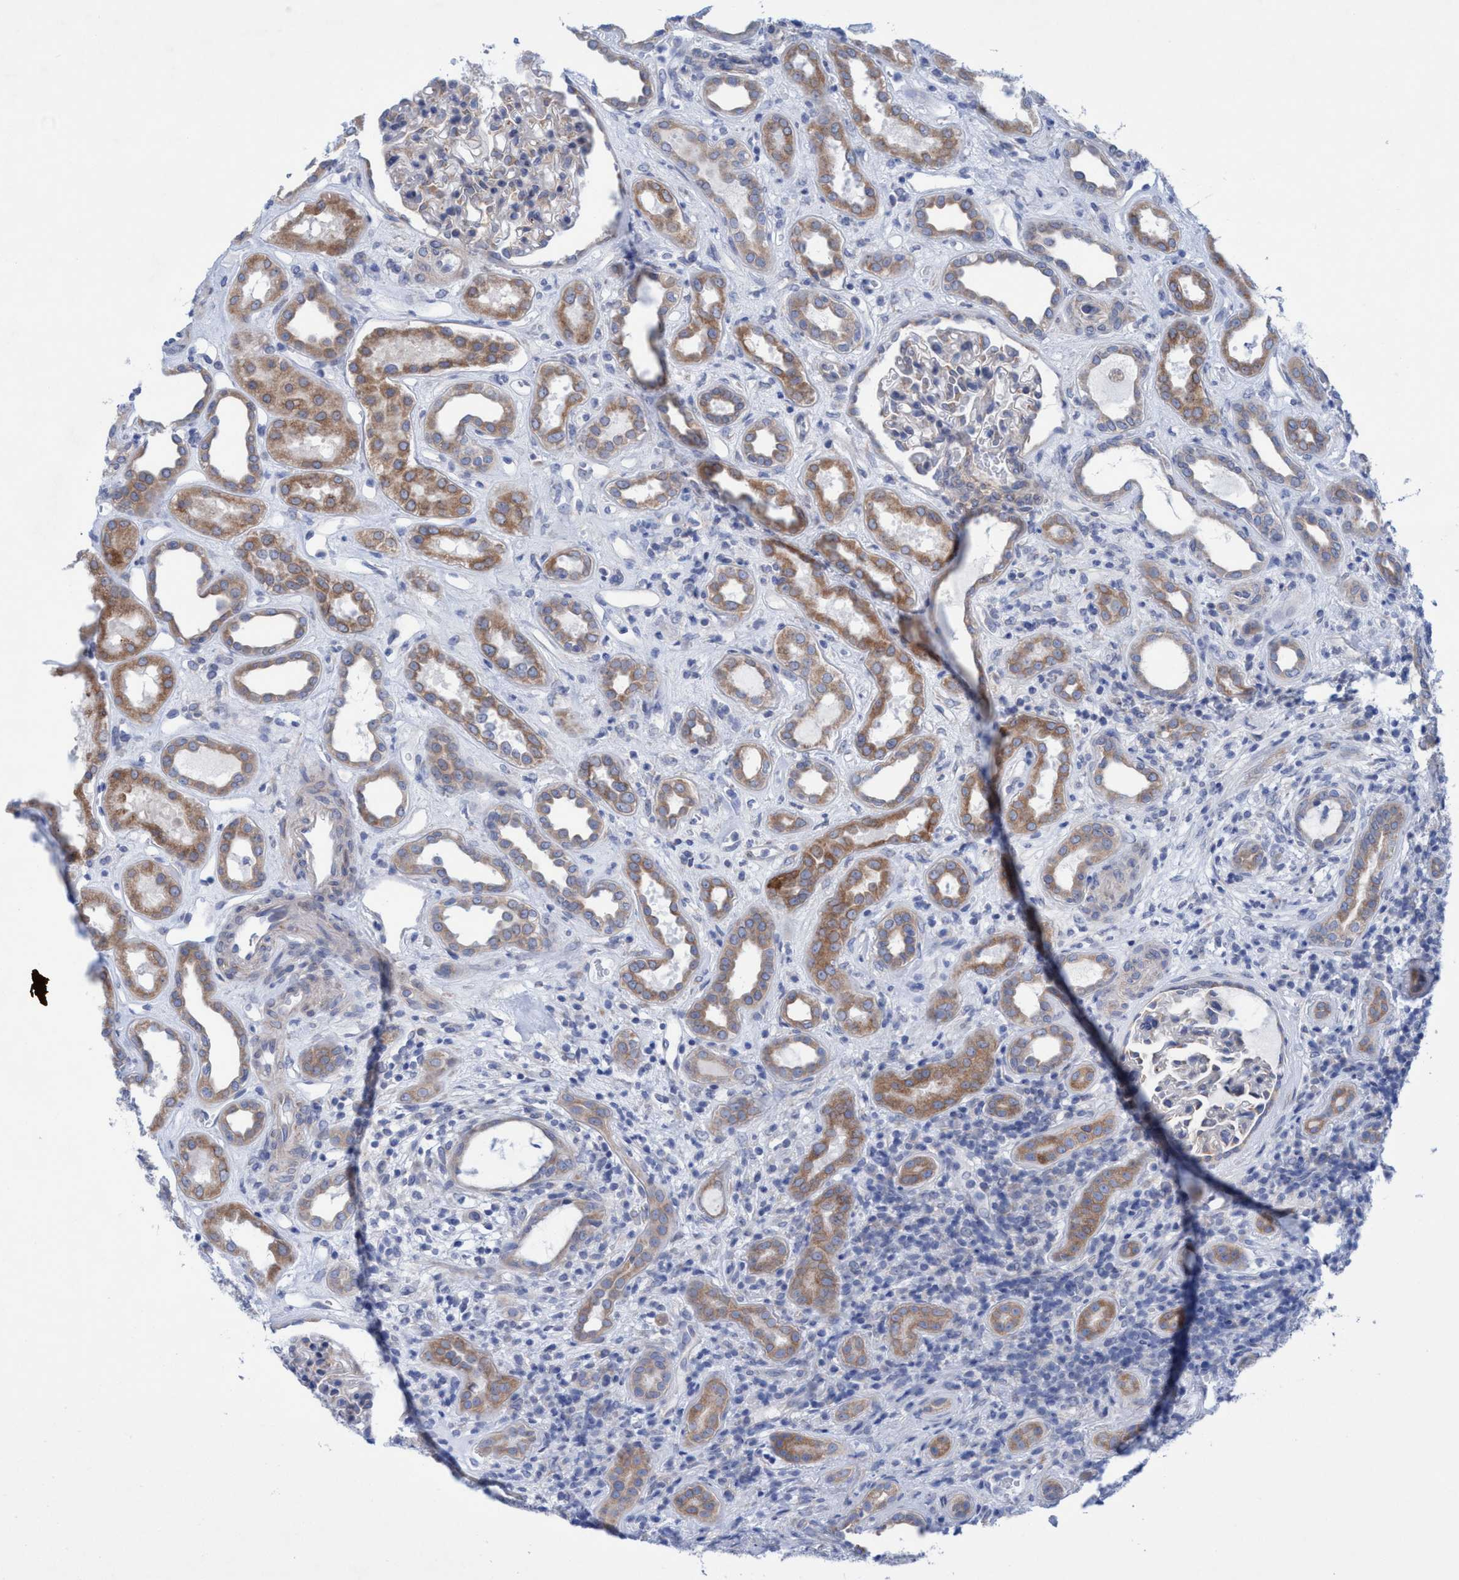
{"staining": {"intensity": "weak", "quantity": "<25%", "location": "cytoplasmic/membranous"}, "tissue": "kidney", "cell_type": "Cells in glomeruli", "image_type": "normal", "snomed": [{"axis": "morphology", "description": "Normal tissue, NOS"}, {"axis": "topography", "description": "Kidney"}], "caption": "The image shows no staining of cells in glomeruli in normal kidney.", "gene": "RSAD1", "patient": {"sex": "male", "age": 59}}